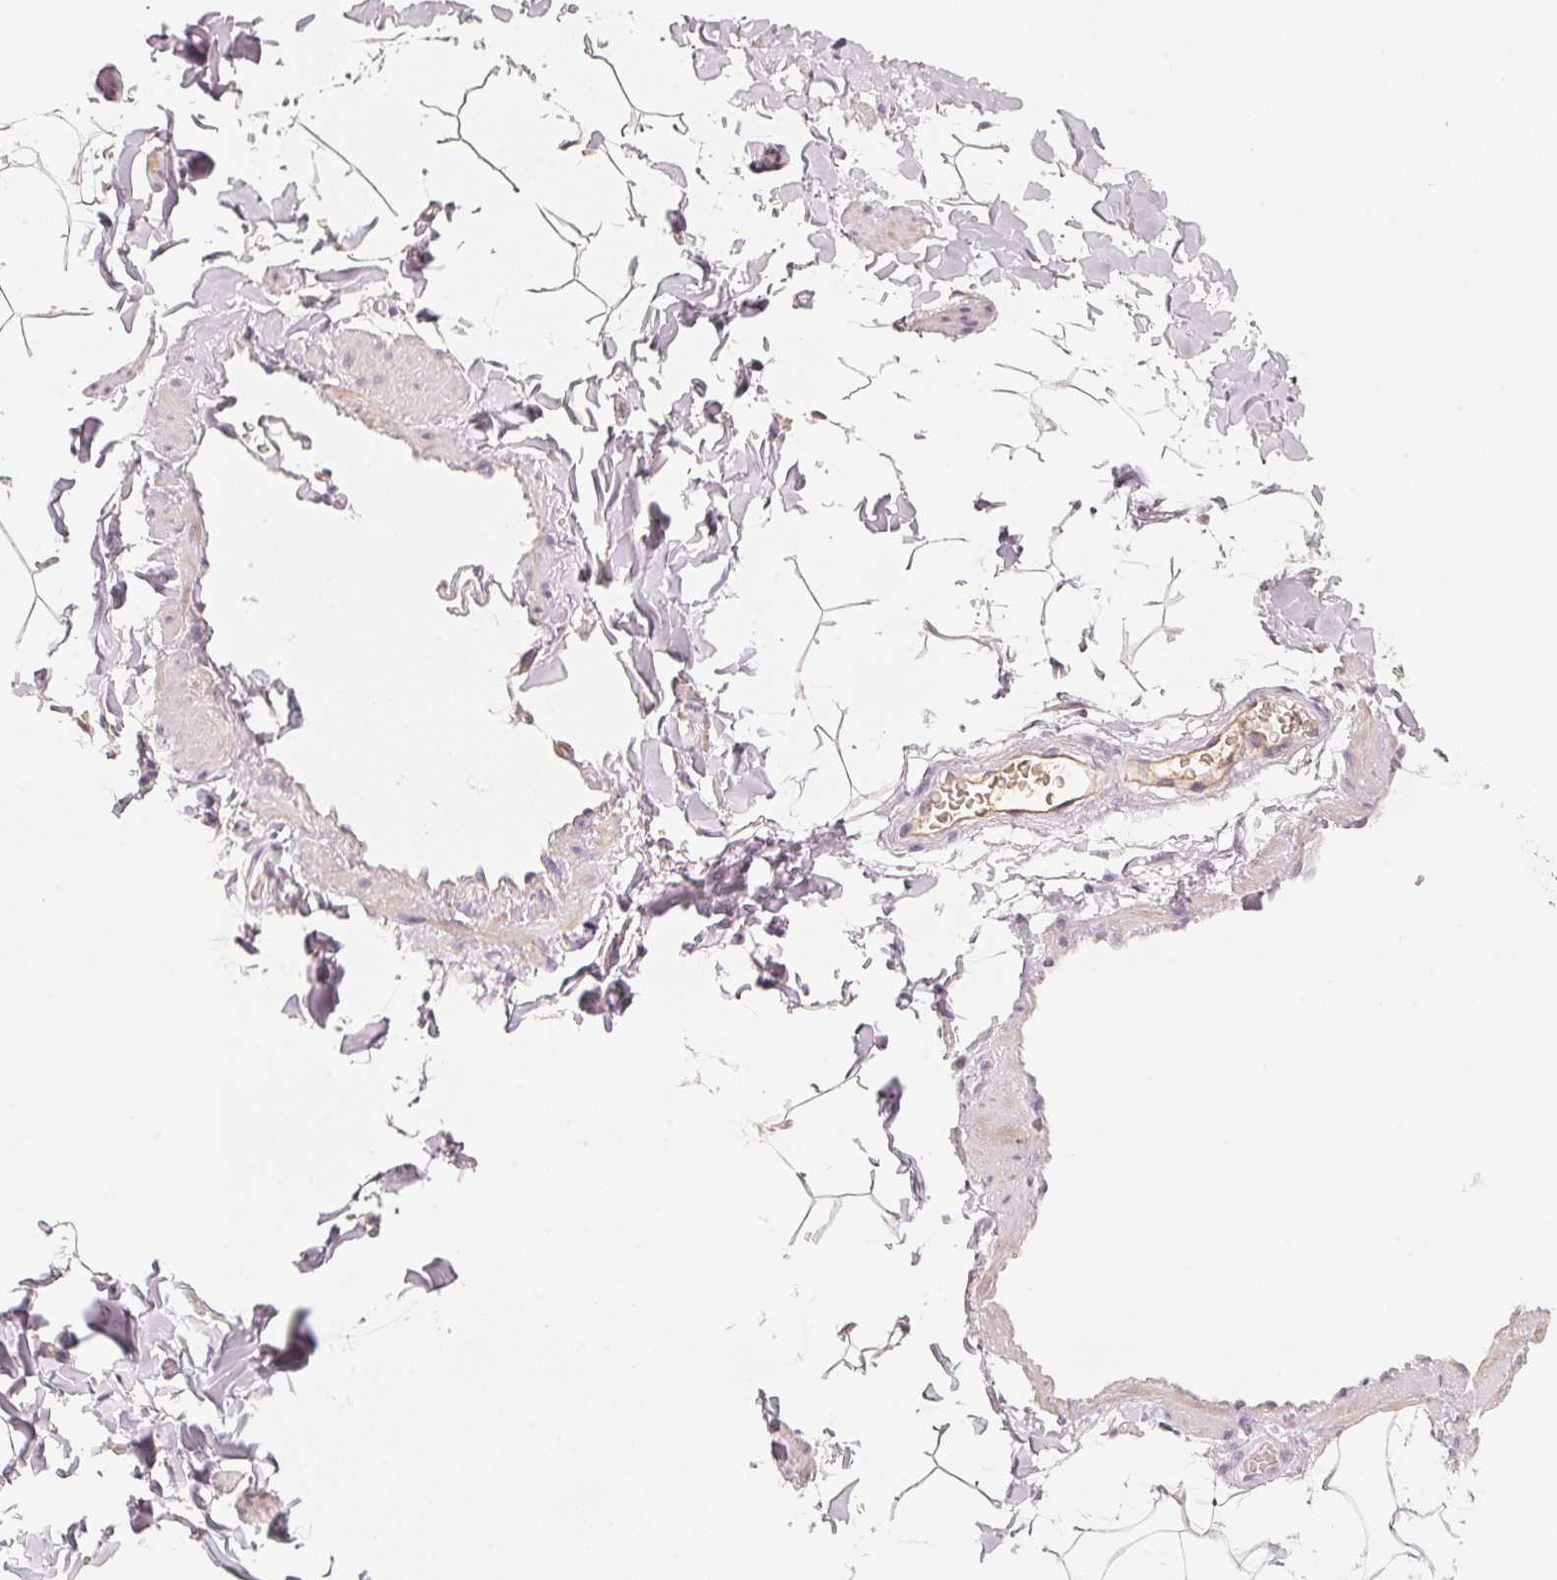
{"staining": {"intensity": "negative", "quantity": "none", "location": "none"}, "tissue": "adipose tissue", "cell_type": "Adipocytes", "image_type": "normal", "snomed": [{"axis": "morphology", "description": "Normal tissue, NOS"}, {"axis": "topography", "description": "Epididymis"}, {"axis": "topography", "description": "Peripheral nerve tissue"}], "caption": "DAB (3,3'-diaminobenzidine) immunohistochemical staining of normal human adipose tissue shows no significant expression in adipocytes.", "gene": "CFHR2", "patient": {"sex": "male", "age": 32}}